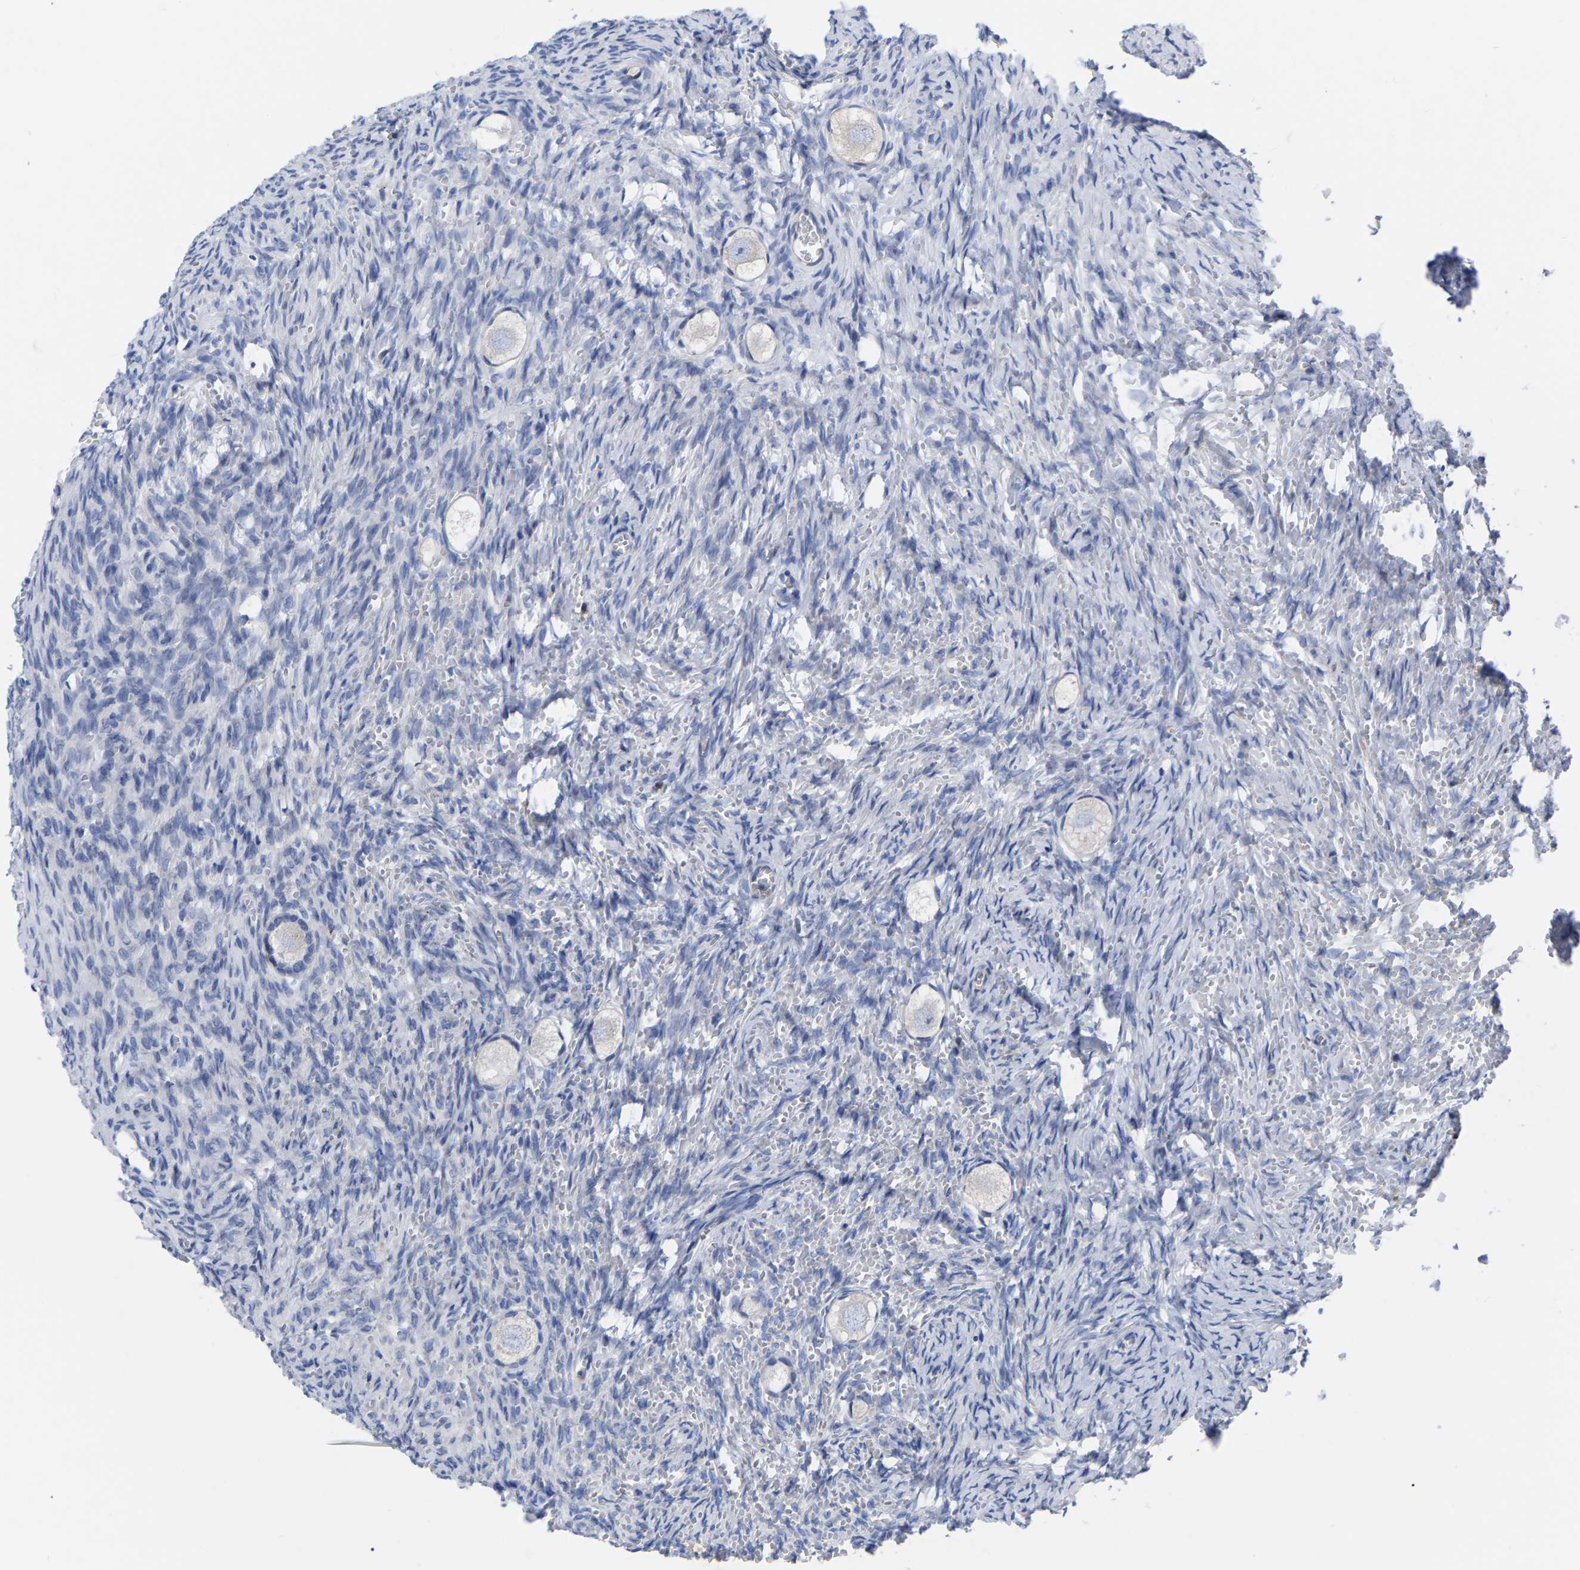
{"staining": {"intensity": "negative", "quantity": "none", "location": "none"}, "tissue": "ovary", "cell_type": "Follicle cells", "image_type": "normal", "snomed": [{"axis": "morphology", "description": "Normal tissue, NOS"}, {"axis": "topography", "description": "Ovary"}], "caption": "Follicle cells show no significant expression in benign ovary. The staining is performed using DAB (3,3'-diaminobenzidine) brown chromogen with nuclei counter-stained in using hematoxylin.", "gene": "PTPN7", "patient": {"sex": "female", "age": 27}}